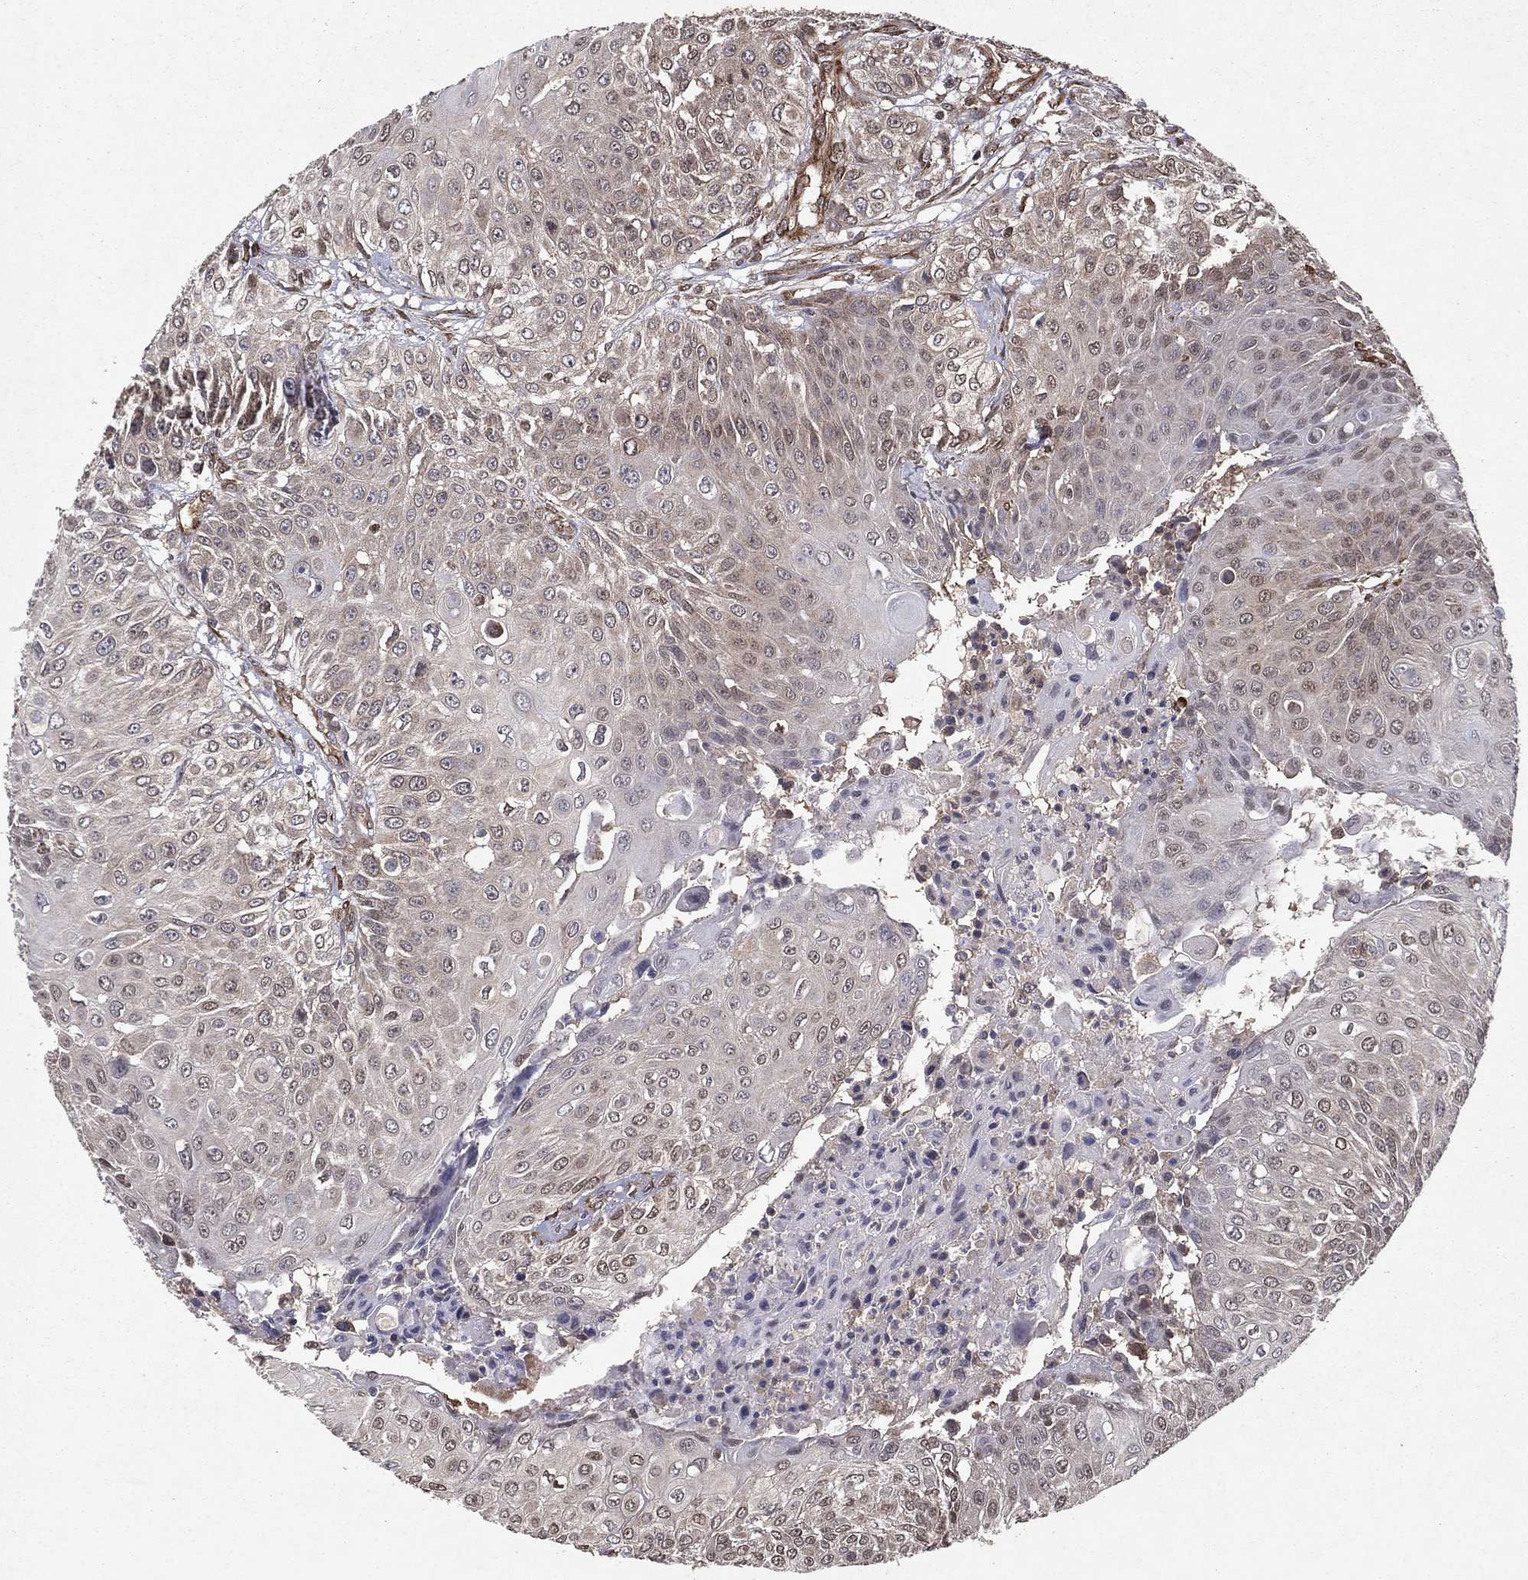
{"staining": {"intensity": "negative", "quantity": "none", "location": "none"}, "tissue": "urothelial cancer", "cell_type": "Tumor cells", "image_type": "cancer", "snomed": [{"axis": "morphology", "description": "Urothelial carcinoma, High grade"}, {"axis": "topography", "description": "Urinary bladder"}], "caption": "This is an immunohistochemistry (IHC) histopathology image of human urothelial cancer. There is no positivity in tumor cells.", "gene": "CERS2", "patient": {"sex": "female", "age": 79}}